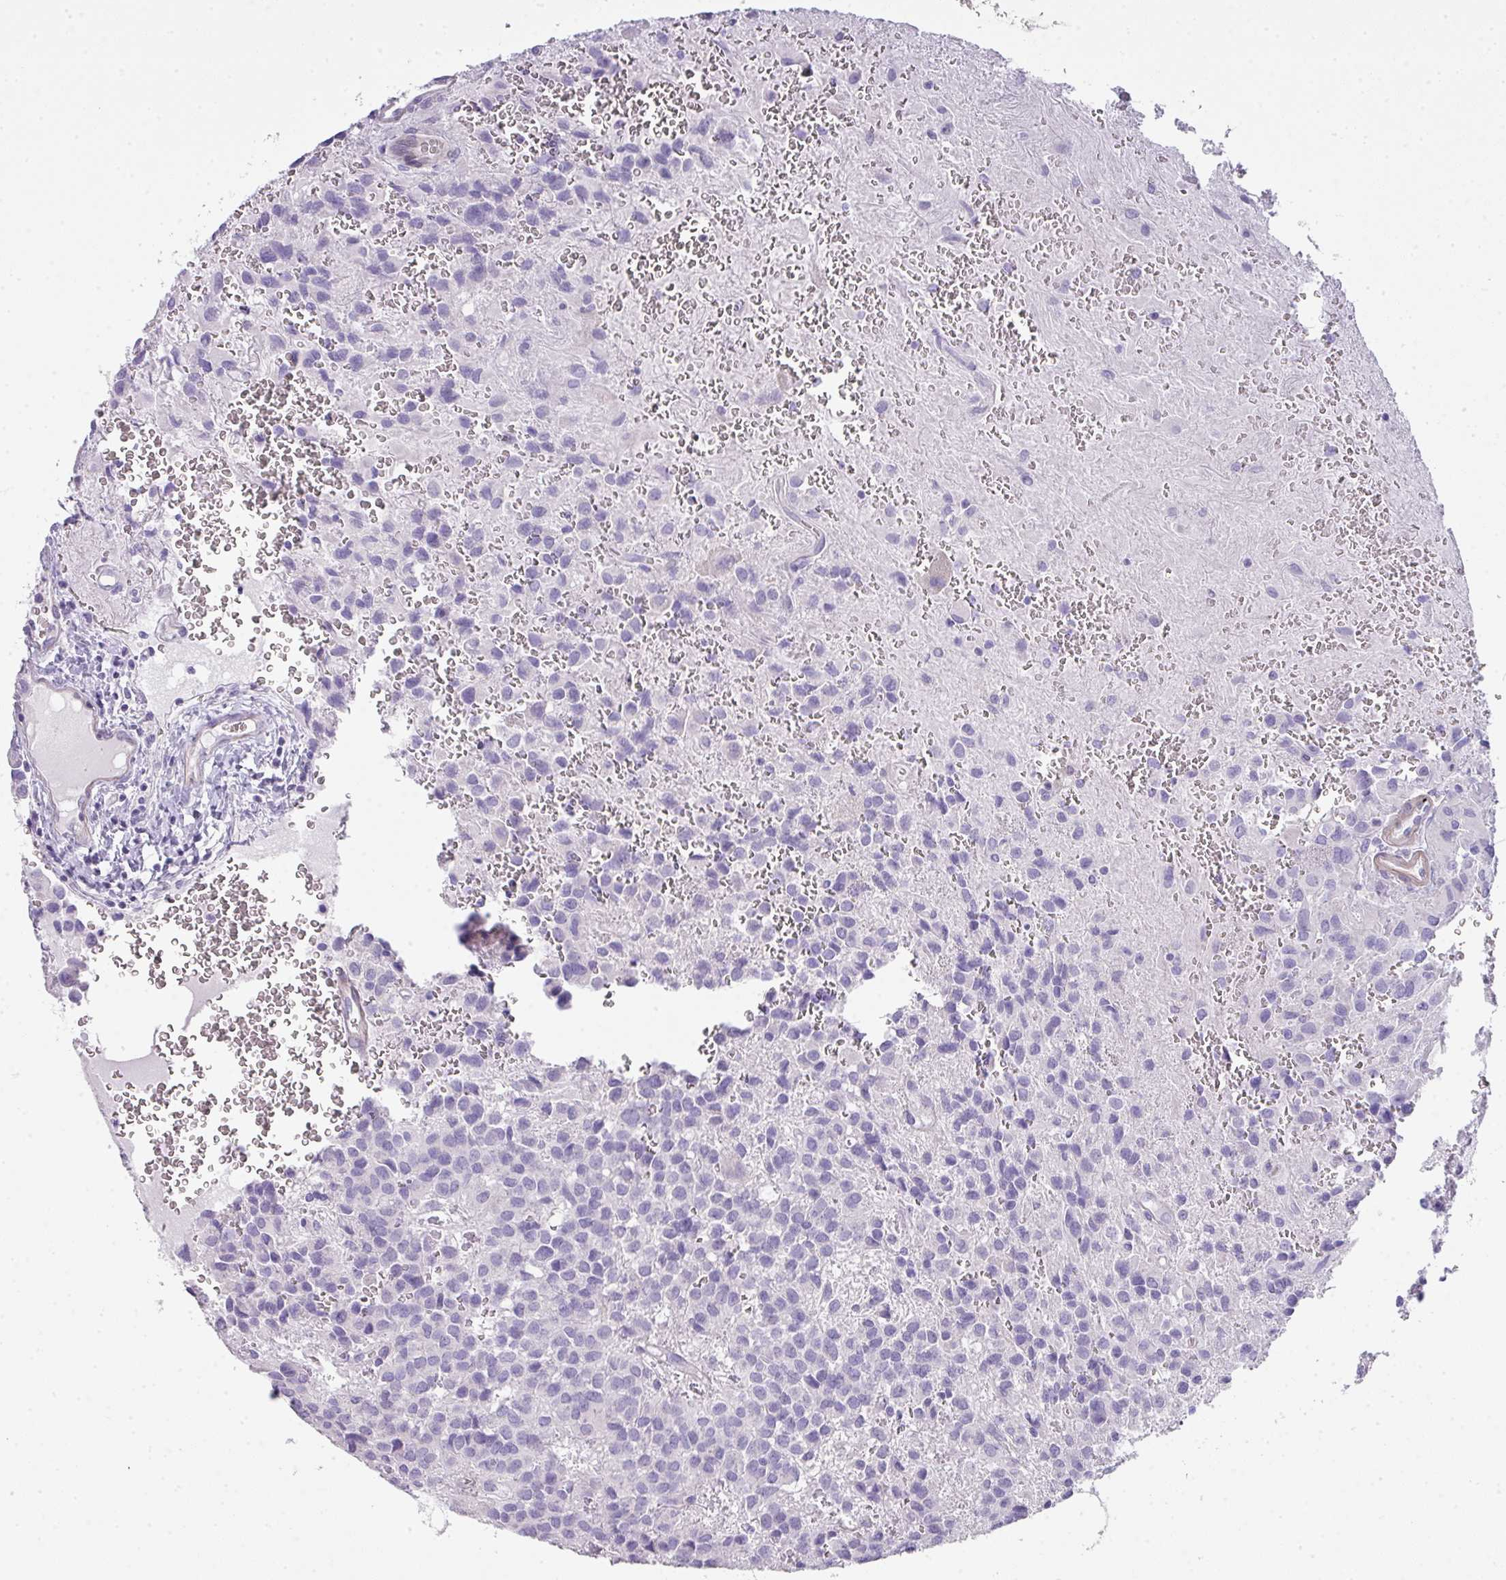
{"staining": {"intensity": "negative", "quantity": "none", "location": "none"}, "tissue": "glioma", "cell_type": "Tumor cells", "image_type": "cancer", "snomed": [{"axis": "morphology", "description": "Glioma, malignant, Low grade"}, {"axis": "topography", "description": "Brain"}], "caption": "IHC photomicrograph of malignant glioma (low-grade) stained for a protein (brown), which reveals no staining in tumor cells.", "gene": "GLI4", "patient": {"sex": "male", "age": 56}}